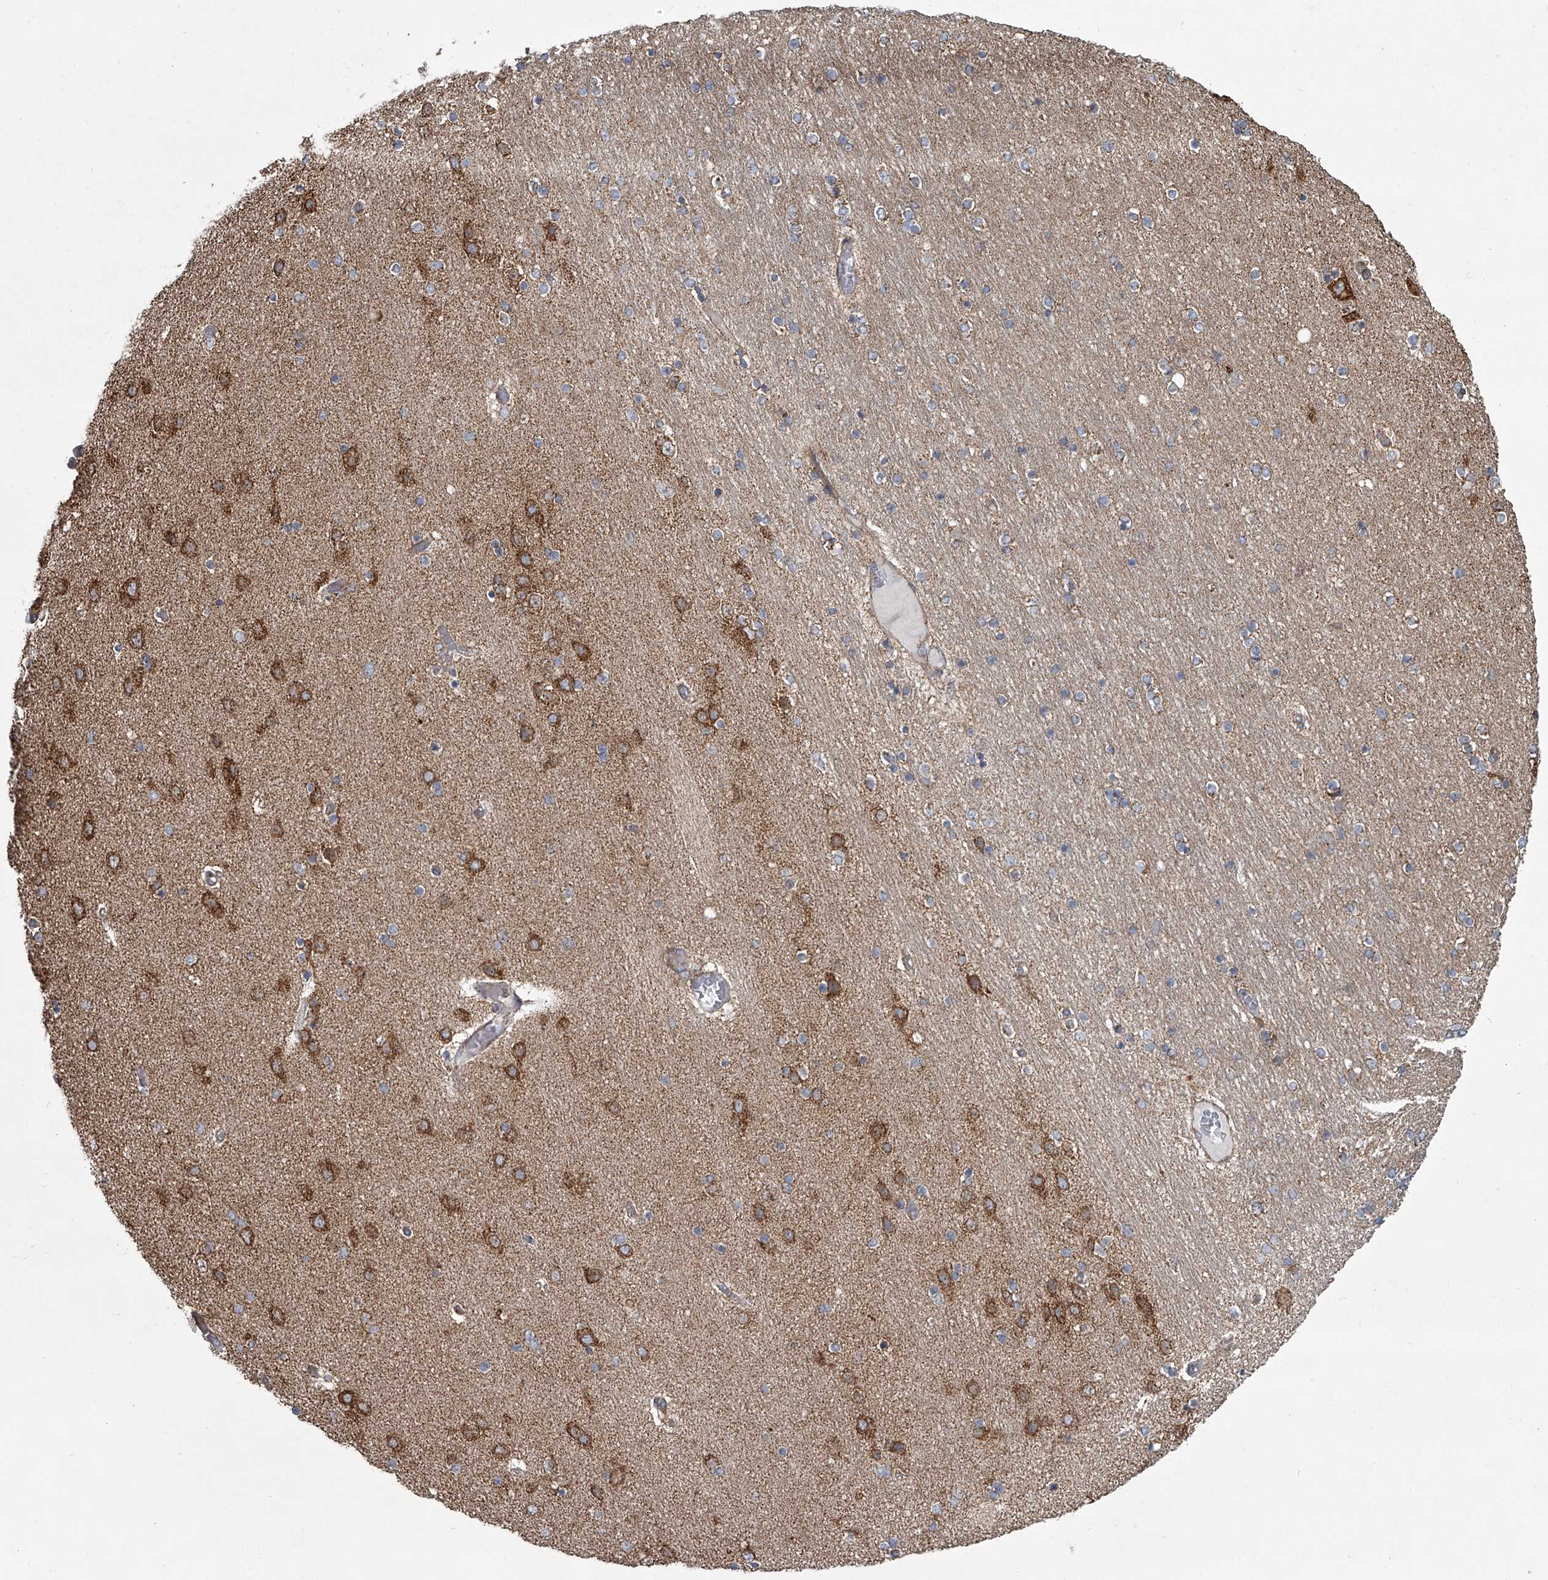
{"staining": {"intensity": "moderate", "quantity": "<25%", "location": "cytoplasmic/membranous"}, "tissue": "hippocampus", "cell_type": "Glial cells", "image_type": "normal", "snomed": [{"axis": "morphology", "description": "Normal tissue, NOS"}, {"axis": "topography", "description": "Hippocampus"}], "caption": "Brown immunohistochemical staining in benign human hippocampus exhibits moderate cytoplasmic/membranous expression in about <25% of glial cells. (DAB IHC with brightfield microscopy, high magnification).", "gene": "ZC3H15", "patient": {"sex": "female", "age": 54}}